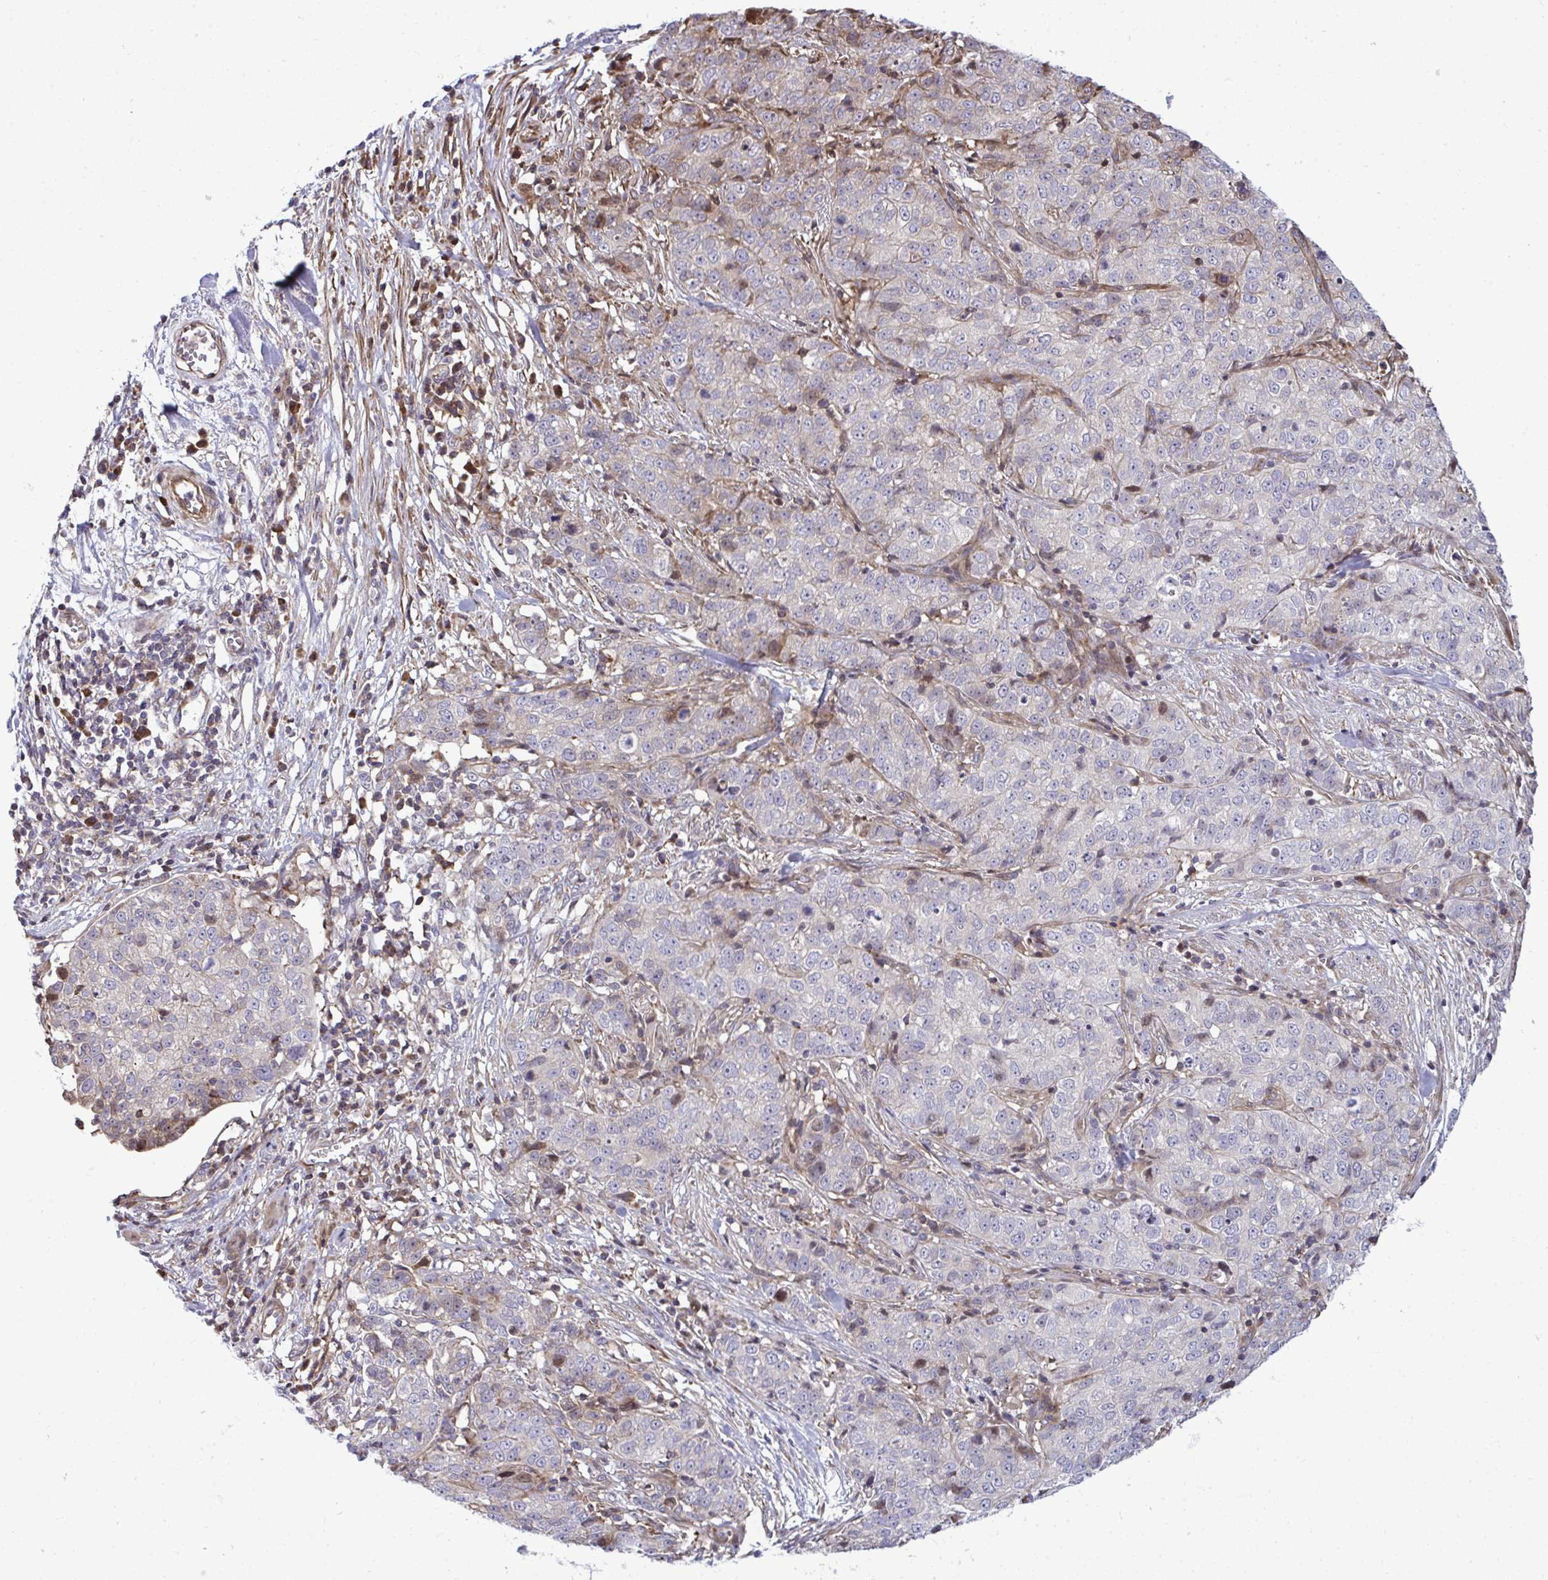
{"staining": {"intensity": "weak", "quantity": "<25%", "location": "cytoplasmic/membranous"}, "tissue": "stomach cancer", "cell_type": "Tumor cells", "image_type": "cancer", "snomed": [{"axis": "morphology", "description": "Adenocarcinoma, NOS"}, {"axis": "topography", "description": "Stomach, upper"}], "caption": "An immunohistochemistry (IHC) histopathology image of stomach adenocarcinoma is shown. There is no staining in tumor cells of stomach adenocarcinoma.", "gene": "ZSCAN9", "patient": {"sex": "female", "age": 67}}